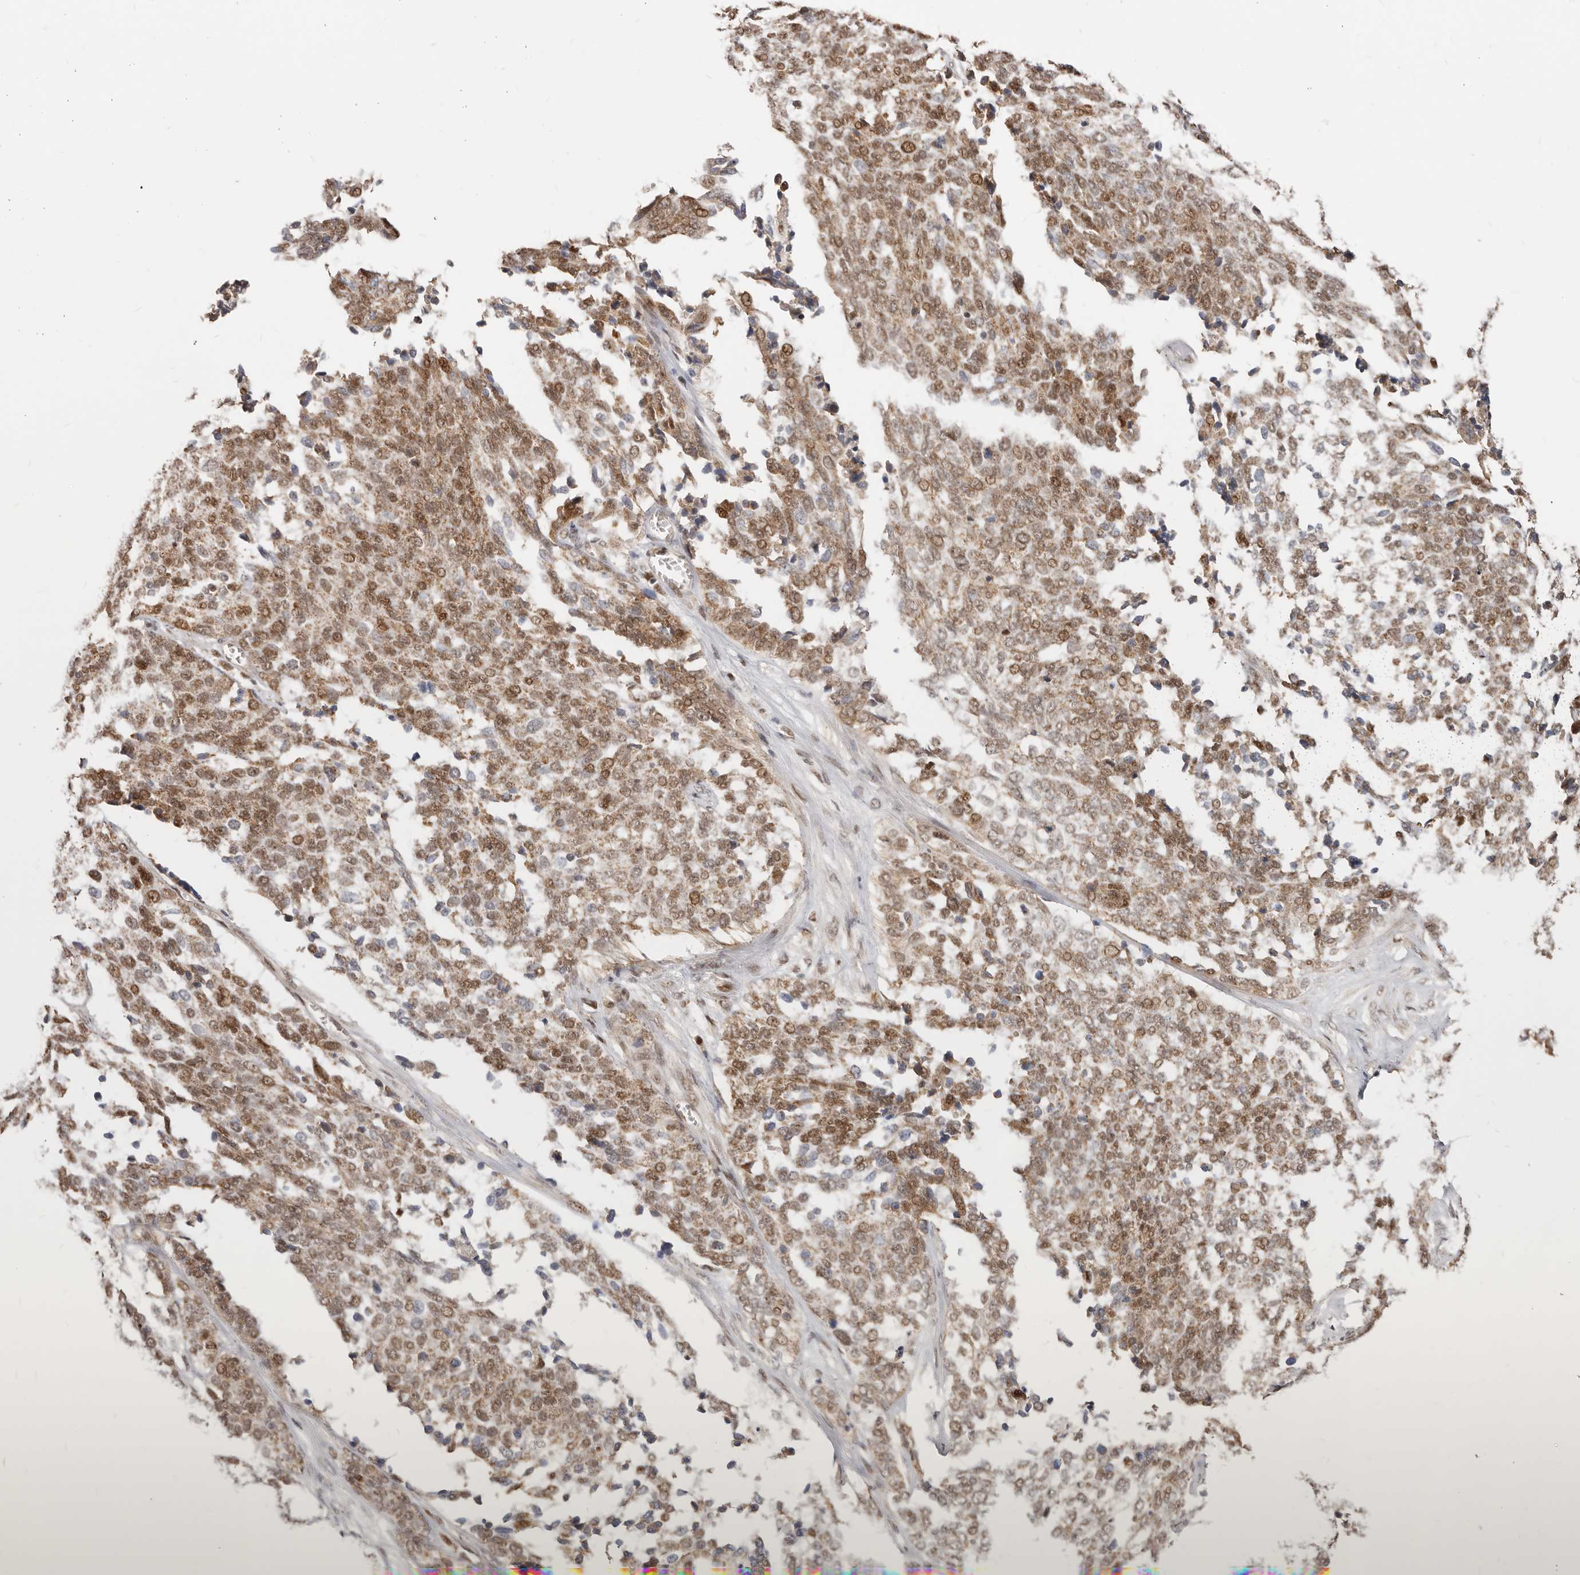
{"staining": {"intensity": "moderate", "quantity": ">75%", "location": "nuclear"}, "tissue": "ovarian cancer", "cell_type": "Tumor cells", "image_type": "cancer", "snomed": [{"axis": "morphology", "description": "Cystadenocarcinoma, serous, NOS"}, {"axis": "topography", "description": "Ovary"}], "caption": "The photomicrograph demonstrates immunohistochemical staining of ovarian cancer (serous cystadenocarcinoma). There is moderate nuclear positivity is identified in approximately >75% of tumor cells.", "gene": "SEC14L1", "patient": {"sex": "female", "age": 44}}